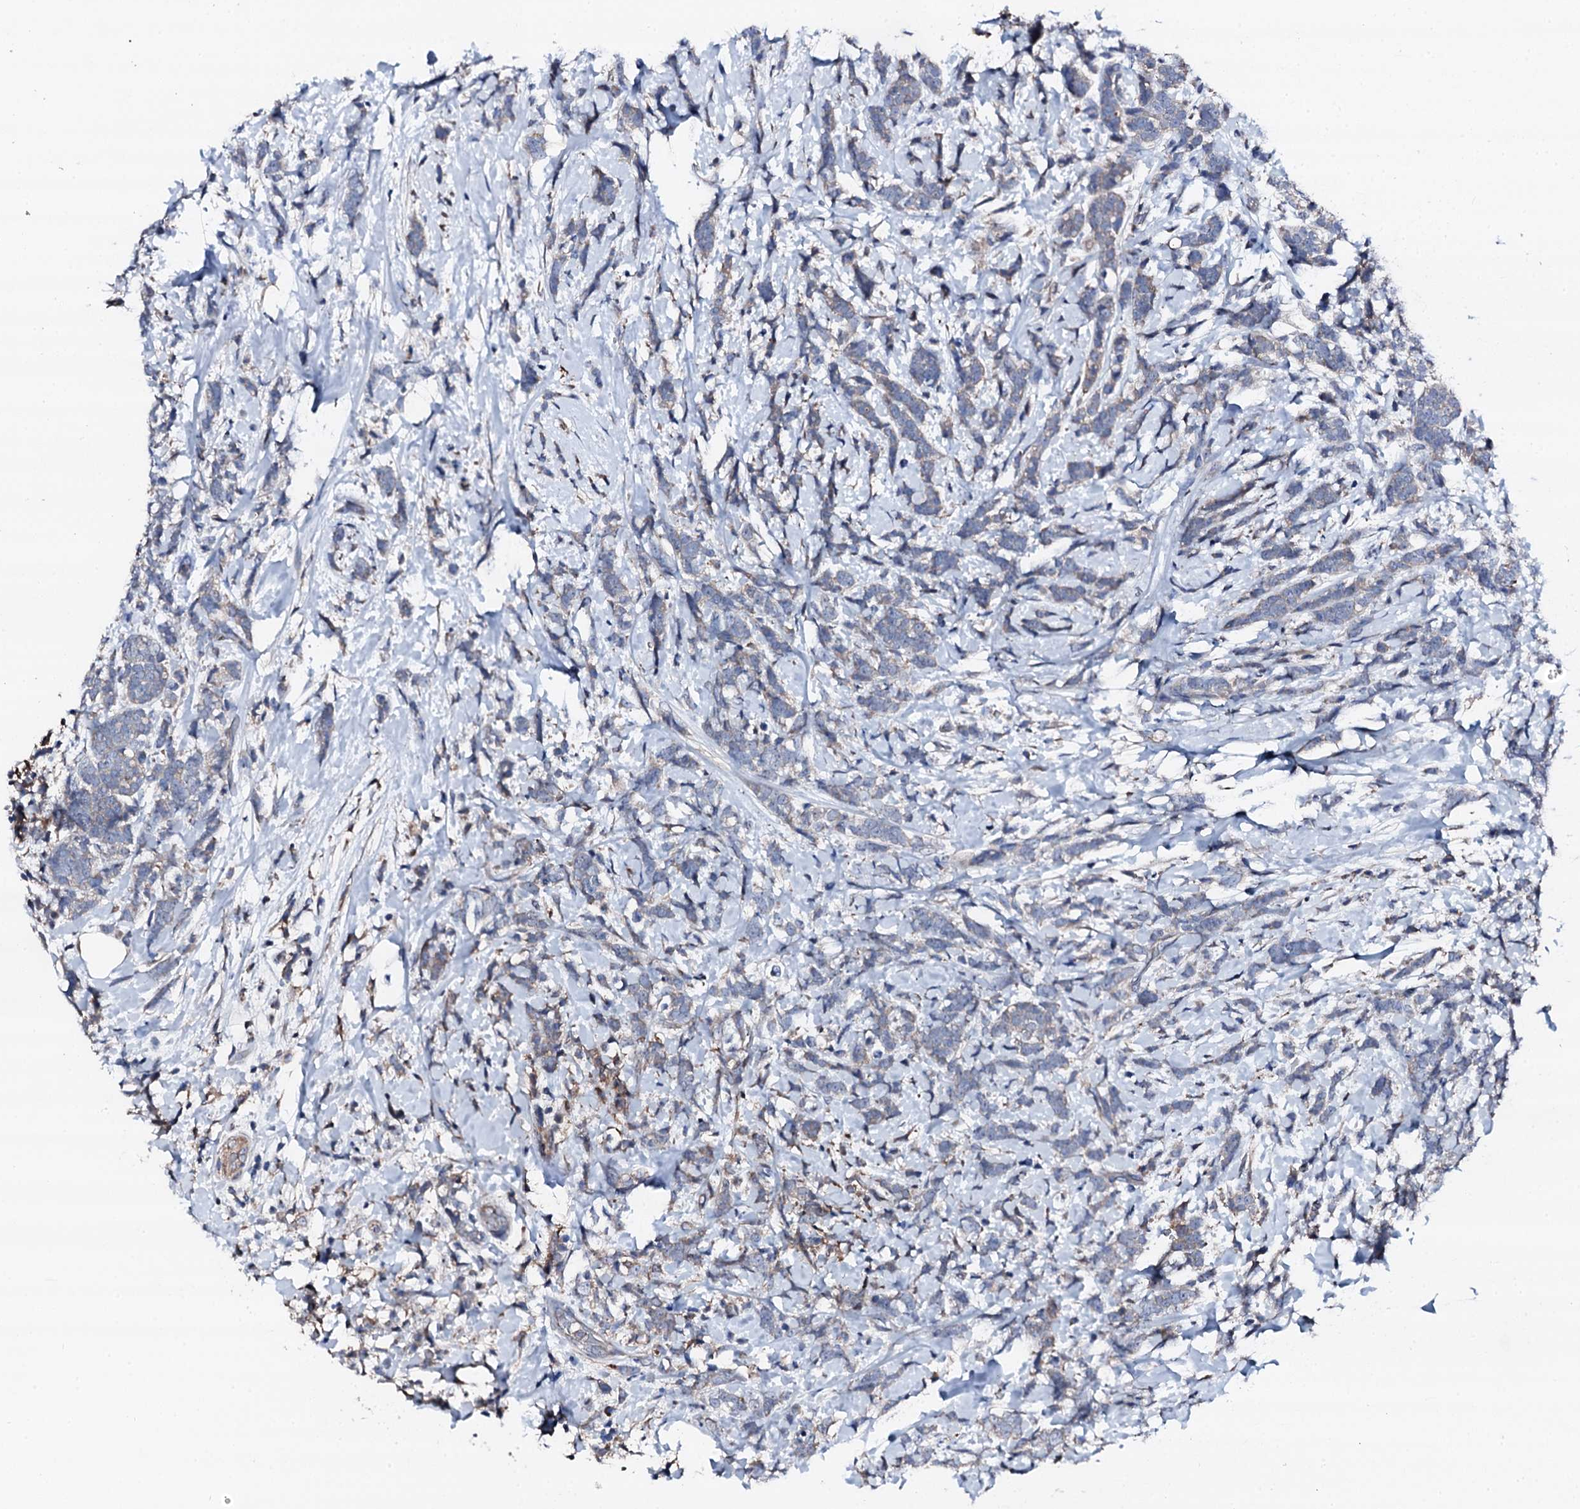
{"staining": {"intensity": "weak", "quantity": "<25%", "location": "cytoplasmic/membranous"}, "tissue": "breast cancer", "cell_type": "Tumor cells", "image_type": "cancer", "snomed": [{"axis": "morphology", "description": "Lobular carcinoma"}, {"axis": "topography", "description": "Breast"}], "caption": "Breast cancer was stained to show a protein in brown. There is no significant expression in tumor cells.", "gene": "TRAFD1", "patient": {"sex": "female", "age": 58}}